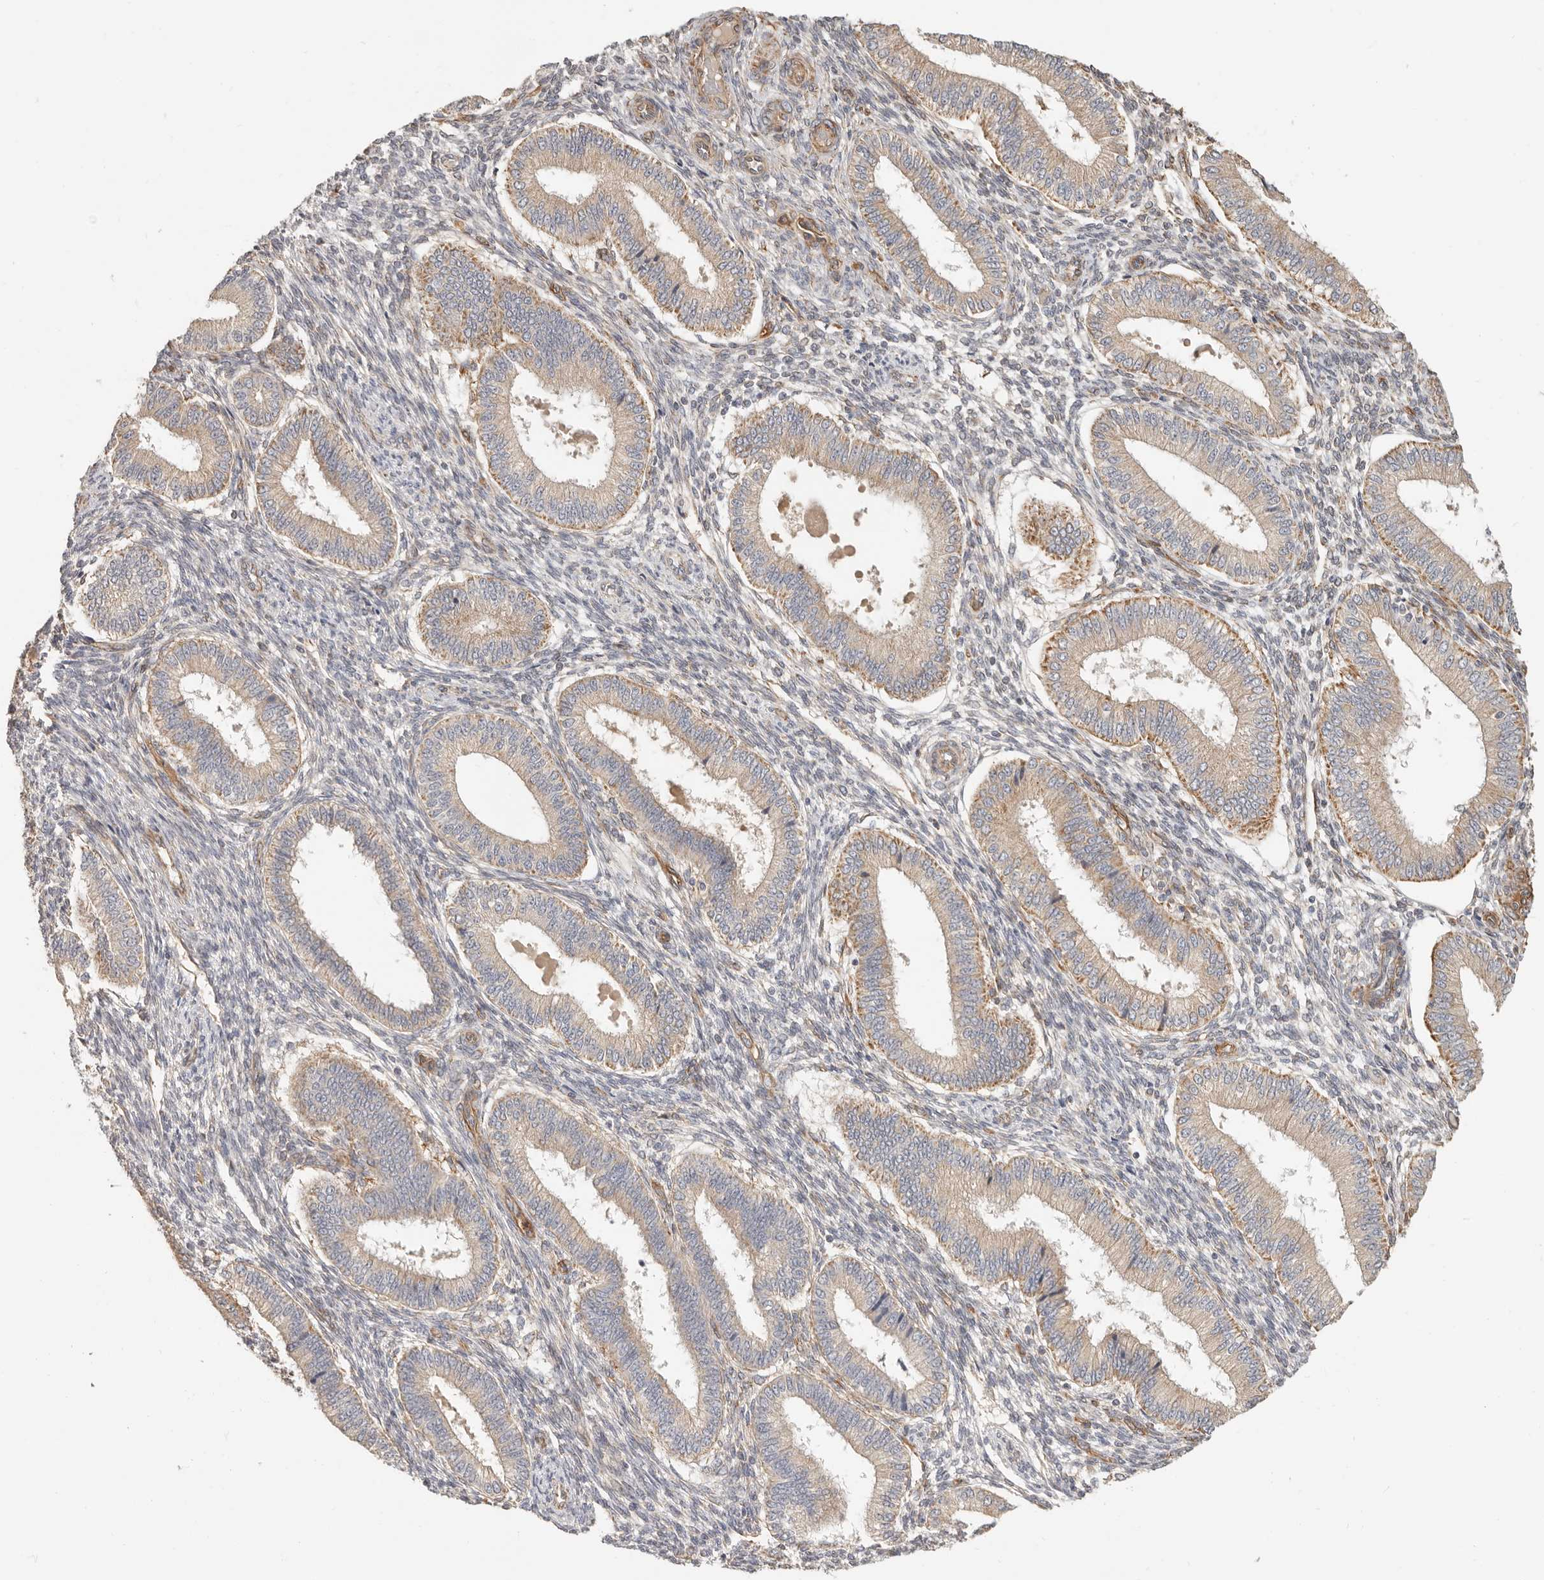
{"staining": {"intensity": "weak", "quantity": "<25%", "location": "cytoplasmic/membranous"}, "tissue": "endometrium", "cell_type": "Cells in endometrial stroma", "image_type": "normal", "snomed": [{"axis": "morphology", "description": "Normal tissue, NOS"}, {"axis": "topography", "description": "Endometrium"}], "caption": "An immunohistochemistry micrograph of unremarkable endometrium is shown. There is no staining in cells in endometrial stroma of endometrium.", "gene": "SPRING1", "patient": {"sex": "female", "age": 39}}